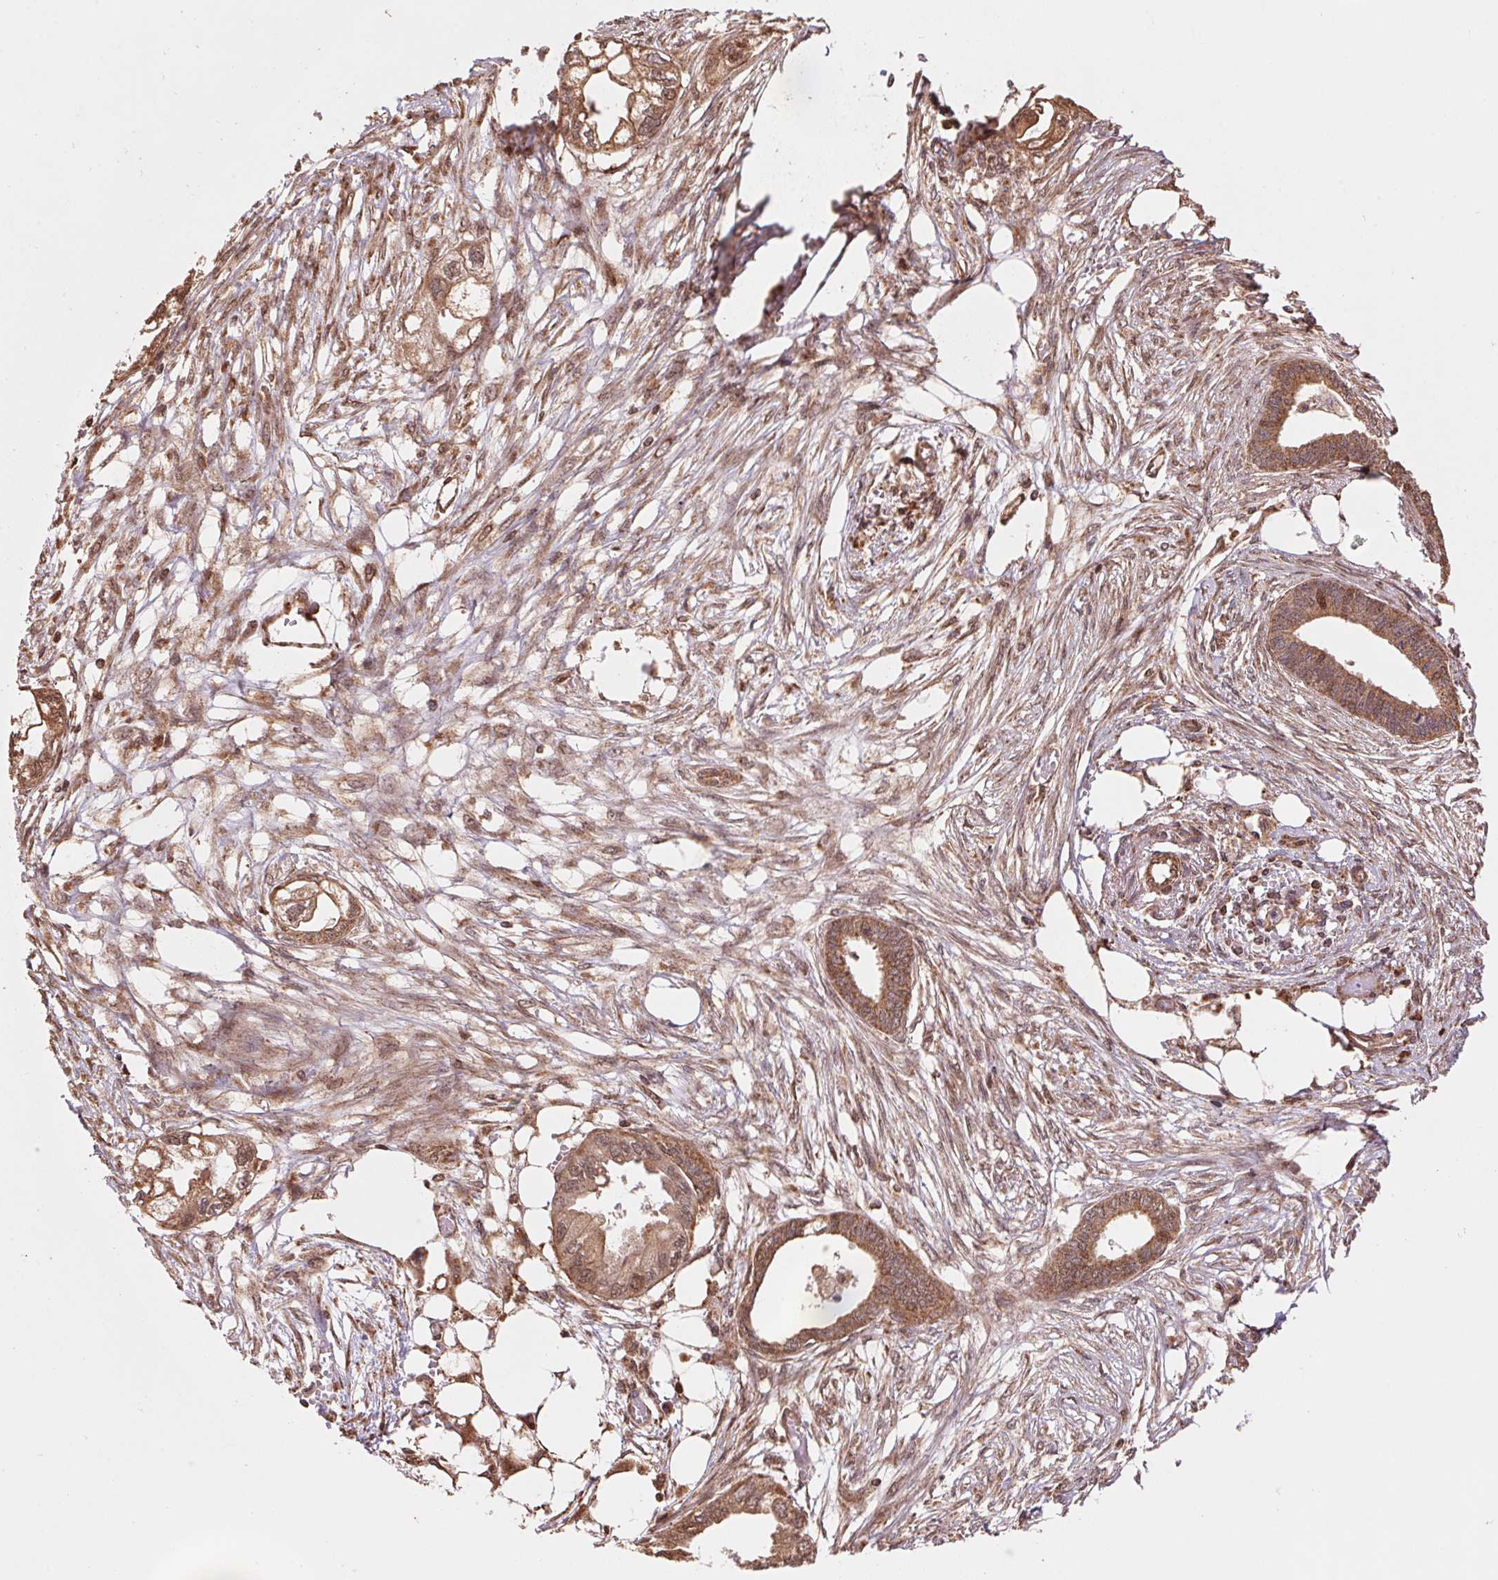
{"staining": {"intensity": "moderate", "quantity": ">75%", "location": "cytoplasmic/membranous,nuclear"}, "tissue": "endometrial cancer", "cell_type": "Tumor cells", "image_type": "cancer", "snomed": [{"axis": "morphology", "description": "Adenocarcinoma, NOS"}, {"axis": "morphology", "description": "Adenocarcinoma, metastatic, NOS"}, {"axis": "topography", "description": "Adipose tissue"}, {"axis": "topography", "description": "Endometrium"}], "caption": "Protein analysis of endometrial cancer (metastatic adenocarcinoma) tissue displays moderate cytoplasmic/membranous and nuclear staining in approximately >75% of tumor cells.", "gene": "PDHA1", "patient": {"sex": "female", "age": 67}}